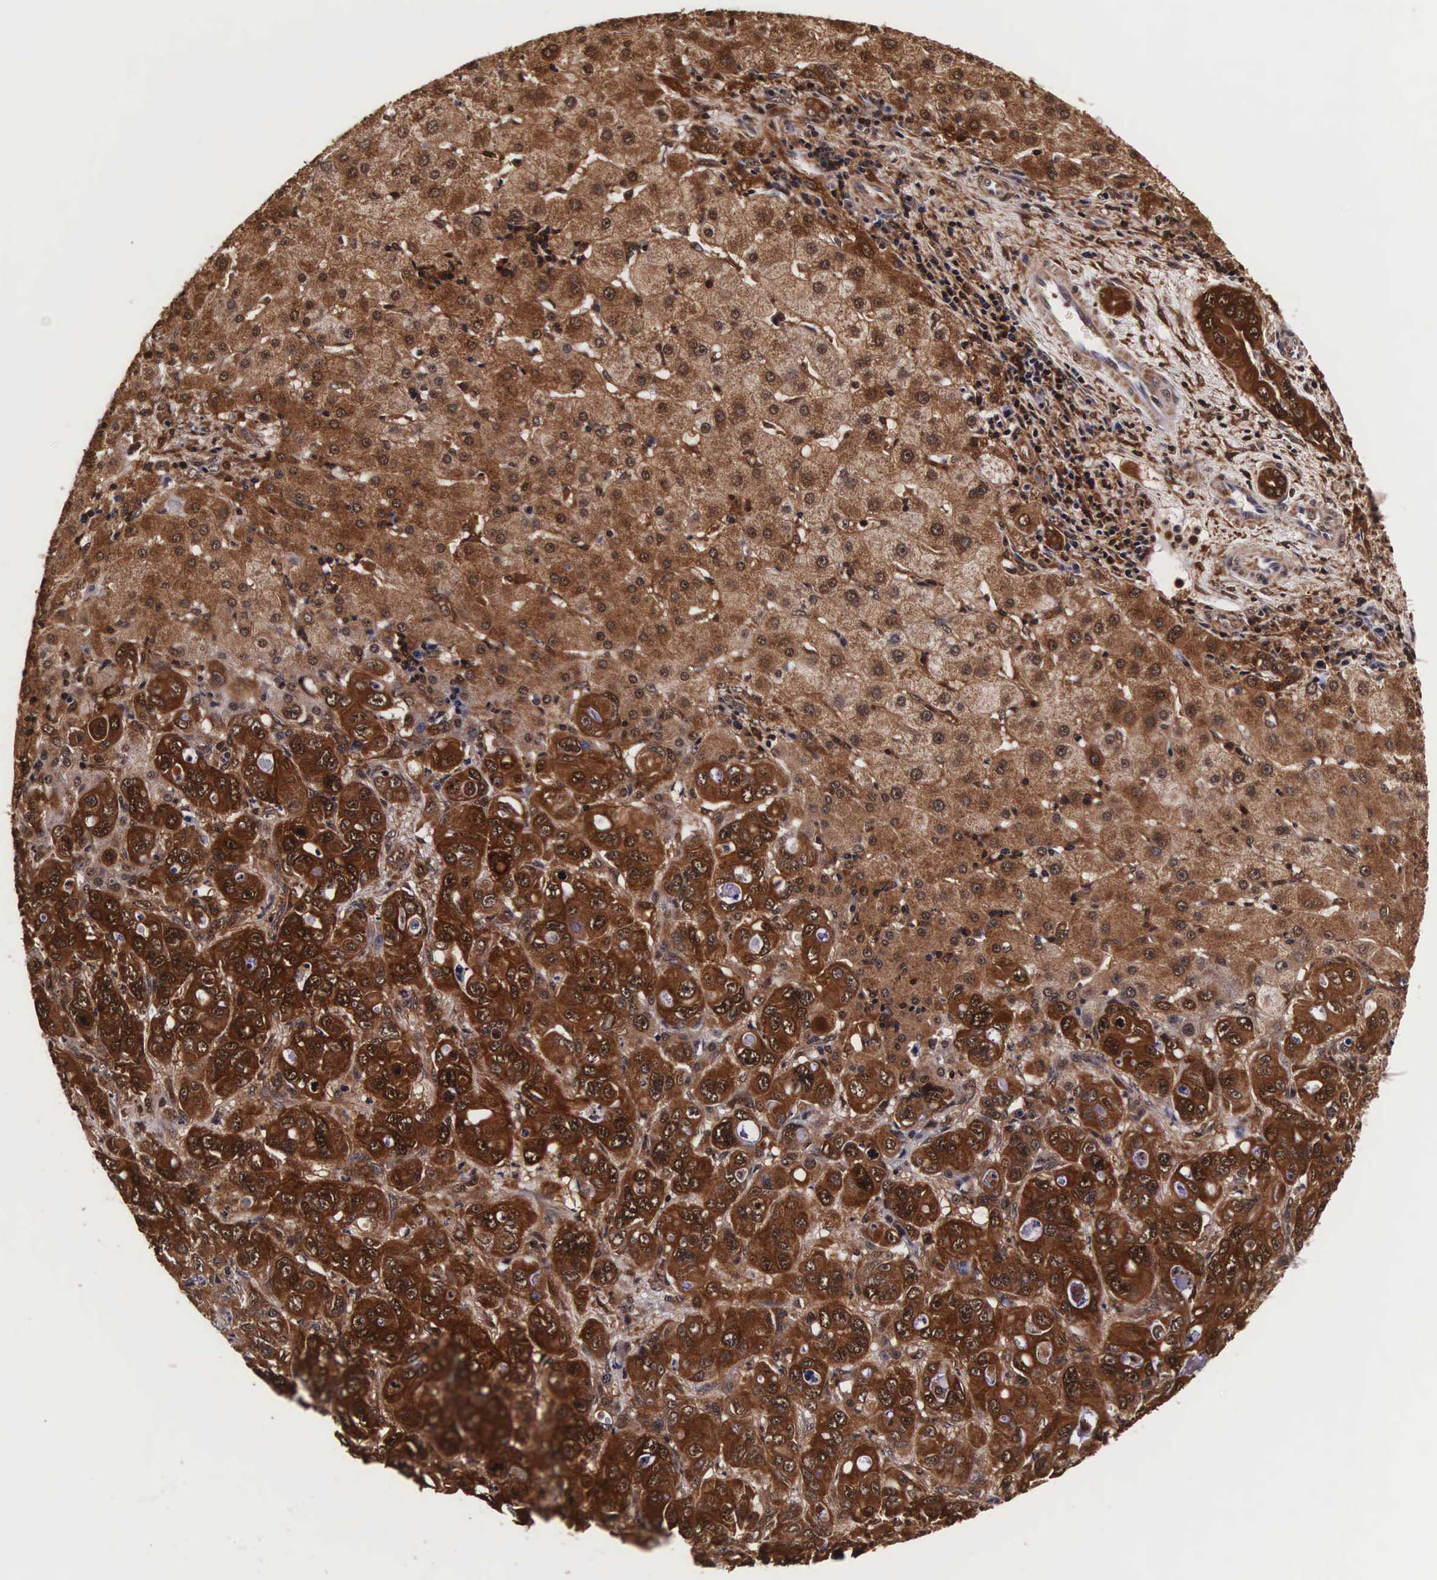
{"staining": {"intensity": "strong", "quantity": ">75%", "location": "cytoplasmic/membranous,nuclear"}, "tissue": "liver cancer", "cell_type": "Tumor cells", "image_type": "cancer", "snomed": [{"axis": "morphology", "description": "Cholangiocarcinoma"}, {"axis": "topography", "description": "Liver"}], "caption": "Immunohistochemical staining of human cholangiocarcinoma (liver) displays strong cytoplasmic/membranous and nuclear protein expression in about >75% of tumor cells.", "gene": "TECPR2", "patient": {"sex": "female", "age": 79}}